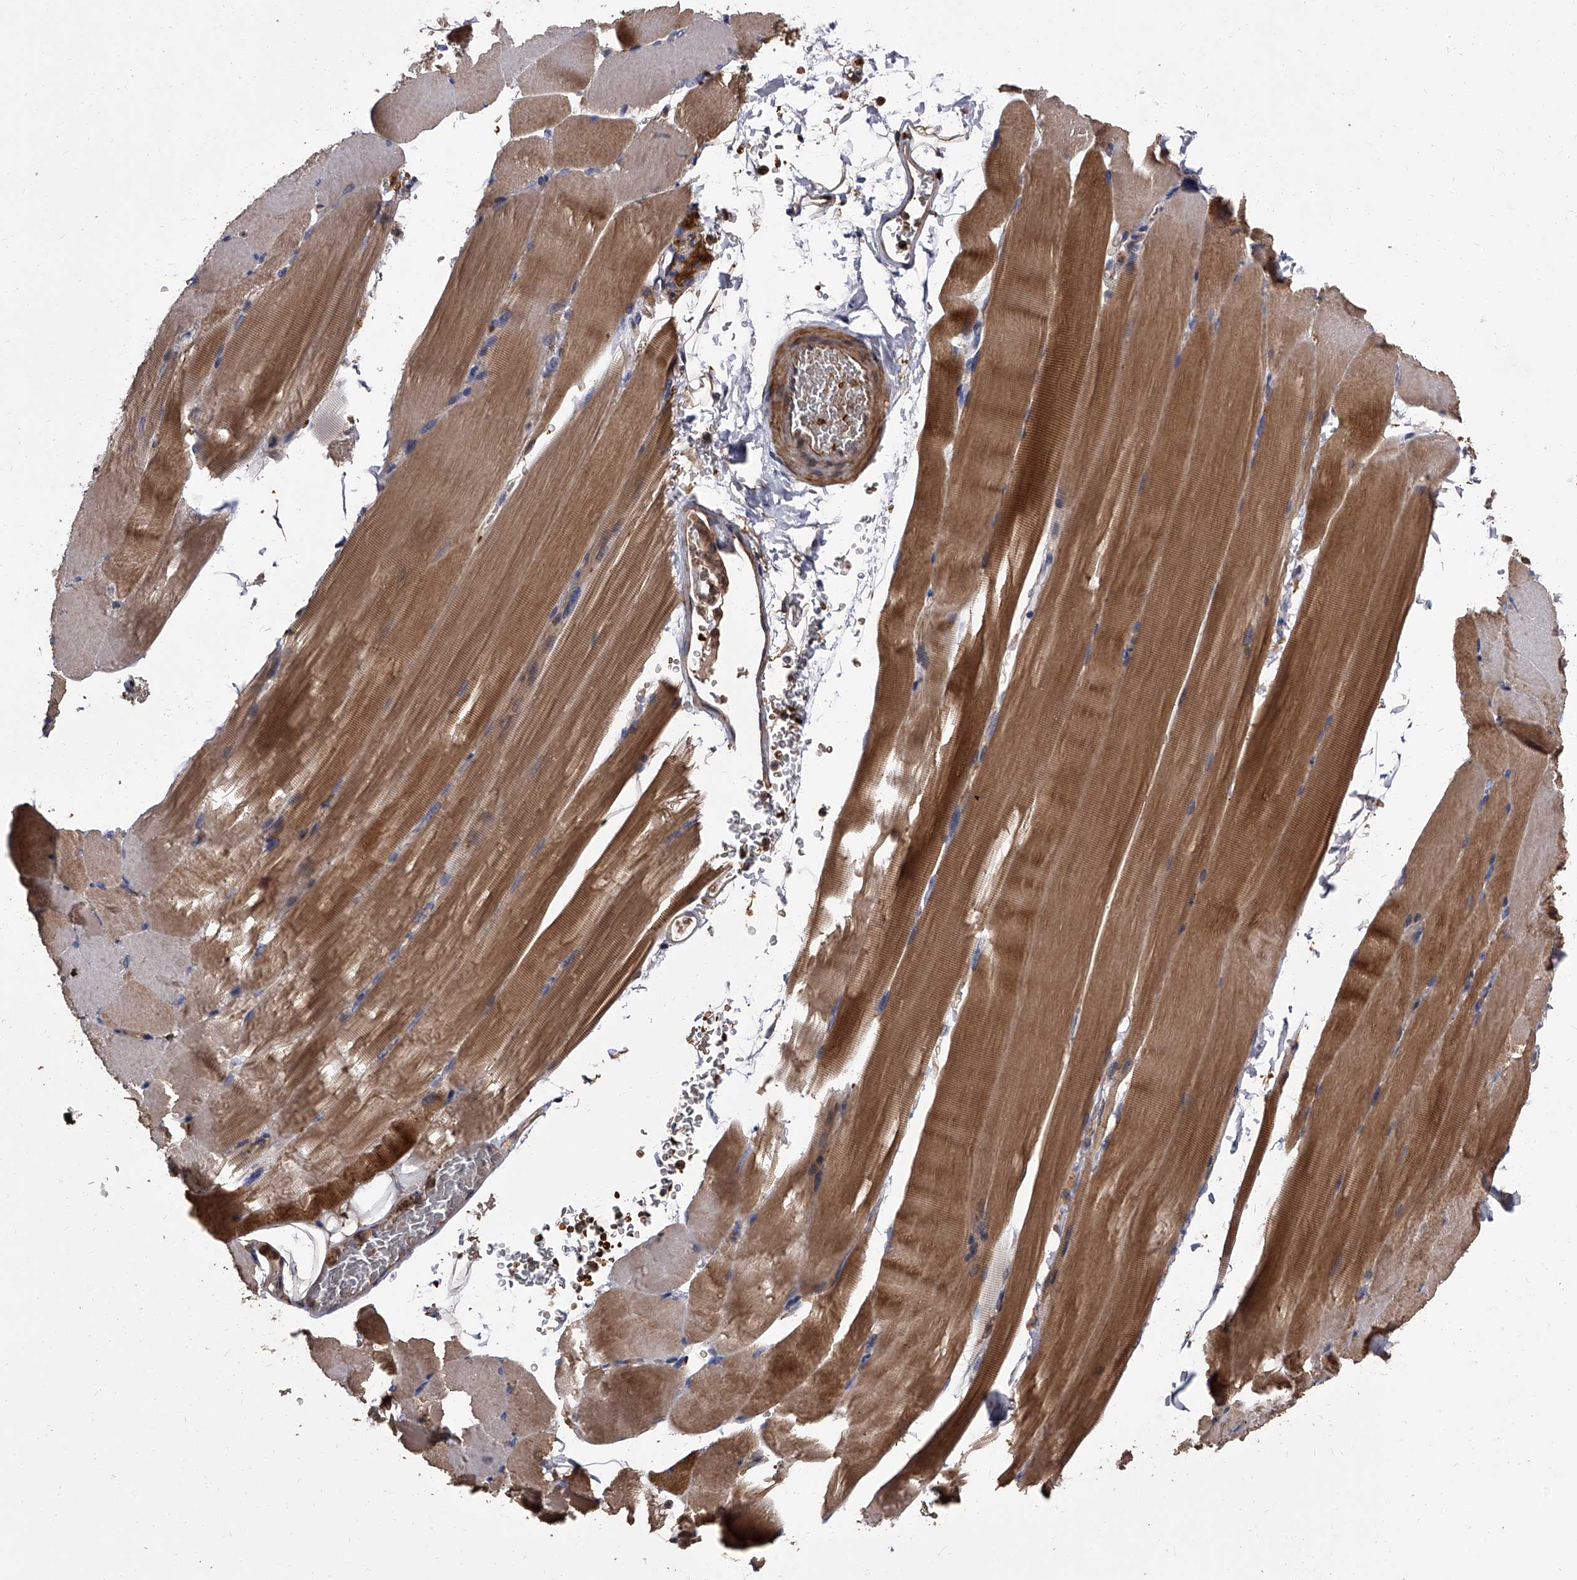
{"staining": {"intensity": "strong", "quantity": ">75%", "location": "cytoplasmic/membranous"}, "tissue": "skeletal muscle", "cell_type": "Myocytes", "image_type": "normal", "snomed": [{"axis": "morphology", "description": "Normal tissue, NOS"}, {"axis": "topography", "description": "Skeletal muscle"}, {"axis": "topography", "description": "Parathyroid gland"}], "caption": "This histopathology image reveals IHC staining of benign skeletal muscle, with high strong cytoplasmic/membranous staining in about >75% of myocytes.", "gene": "STK36", "patient": {"sex": "female", "age": 37}}